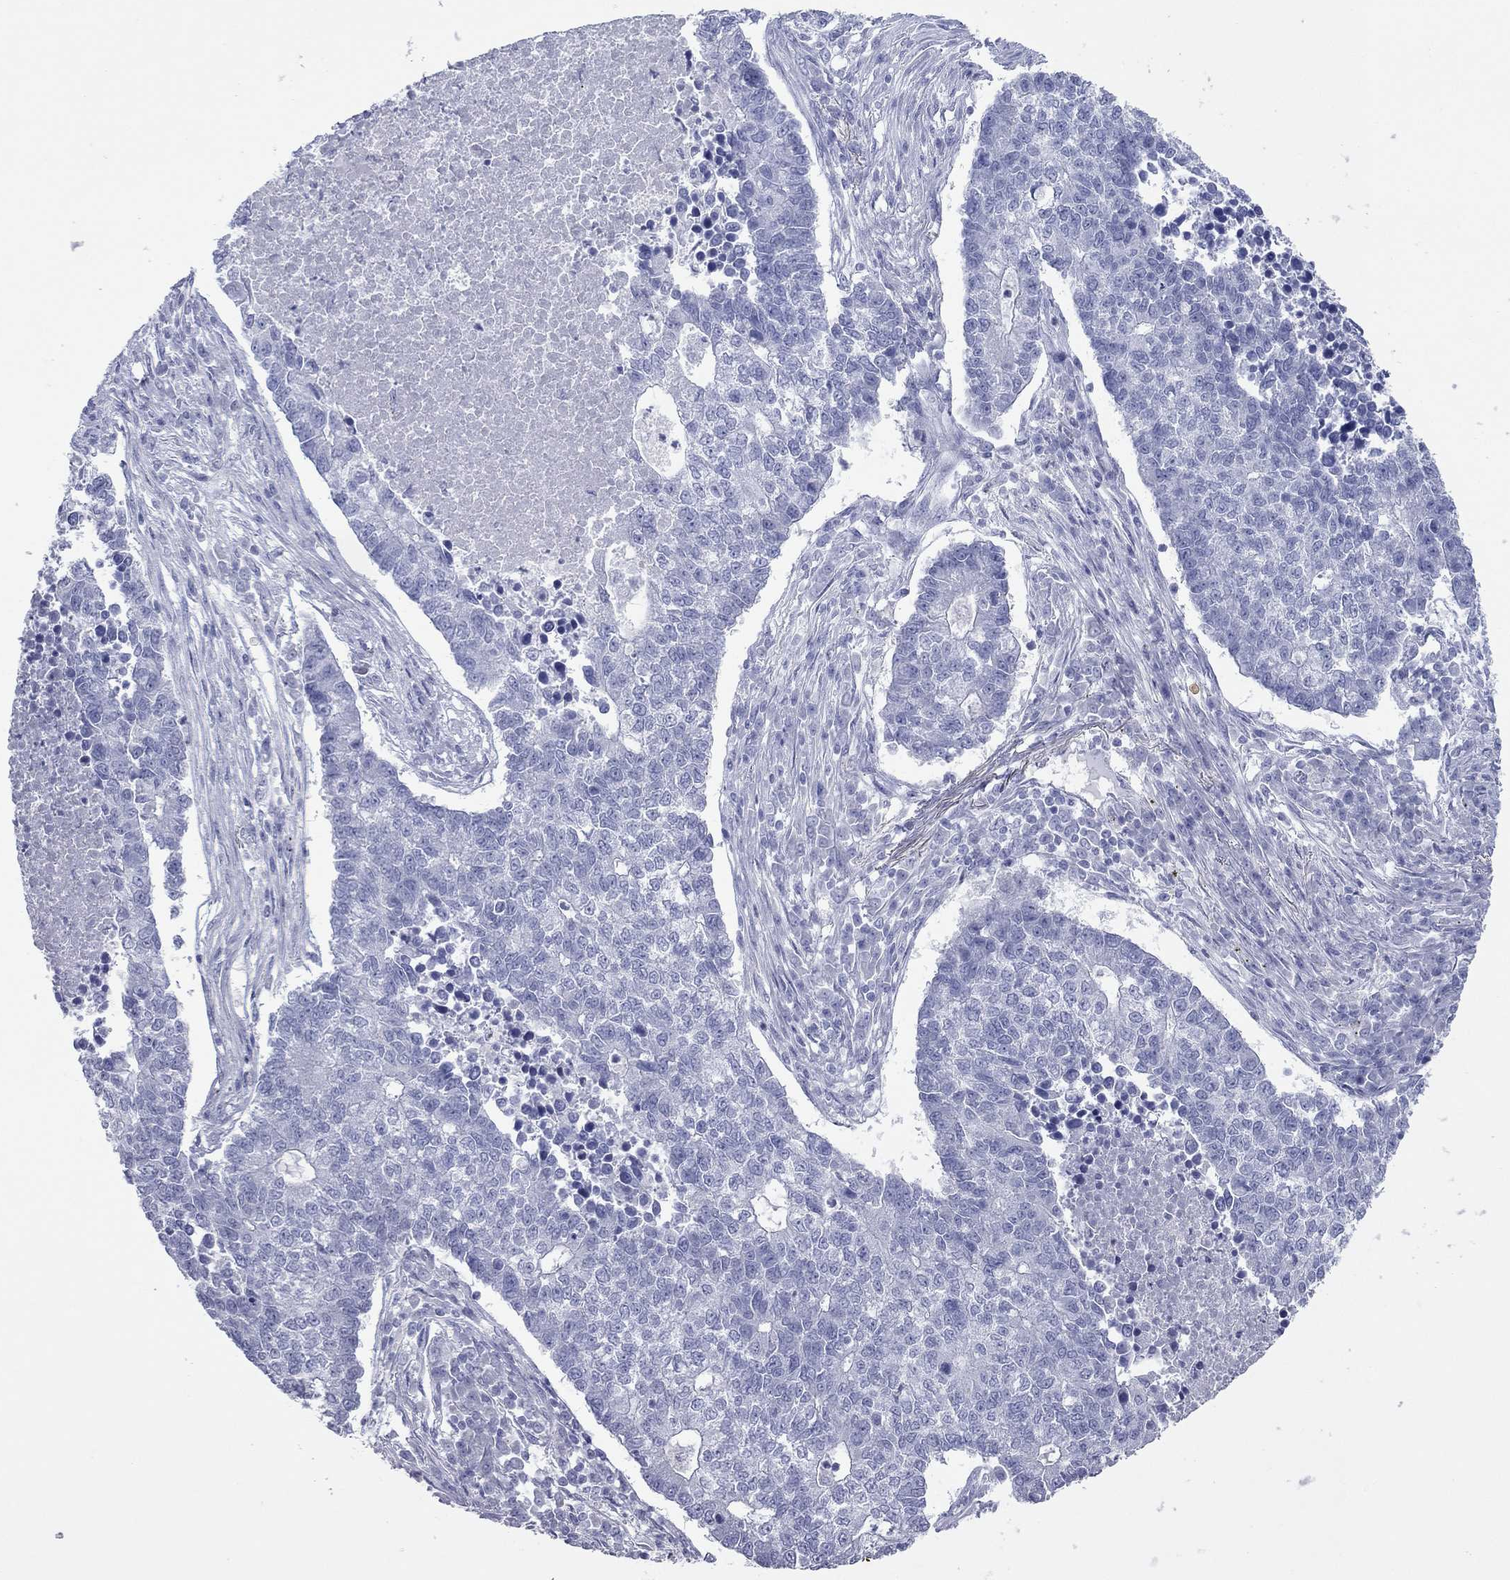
{"staining": {"intensity": "negative", "quantity": "none", "location": "none"}, "tissue": "lung cancer", "cell_type": "Tumor cells", "image_type": "cancer", "snomed": [{"axis": "morphology", "description": "Adenocarcinoma, NOS"}, {"axis": "topography", "description": "Lung"}], "caption": "The IHC photomicrograph has no significant expression in tumor cells of lung adenocarcinoma tissue.", "gene": "VSIG10", "patient": {"sex": "male", "age": 57}}